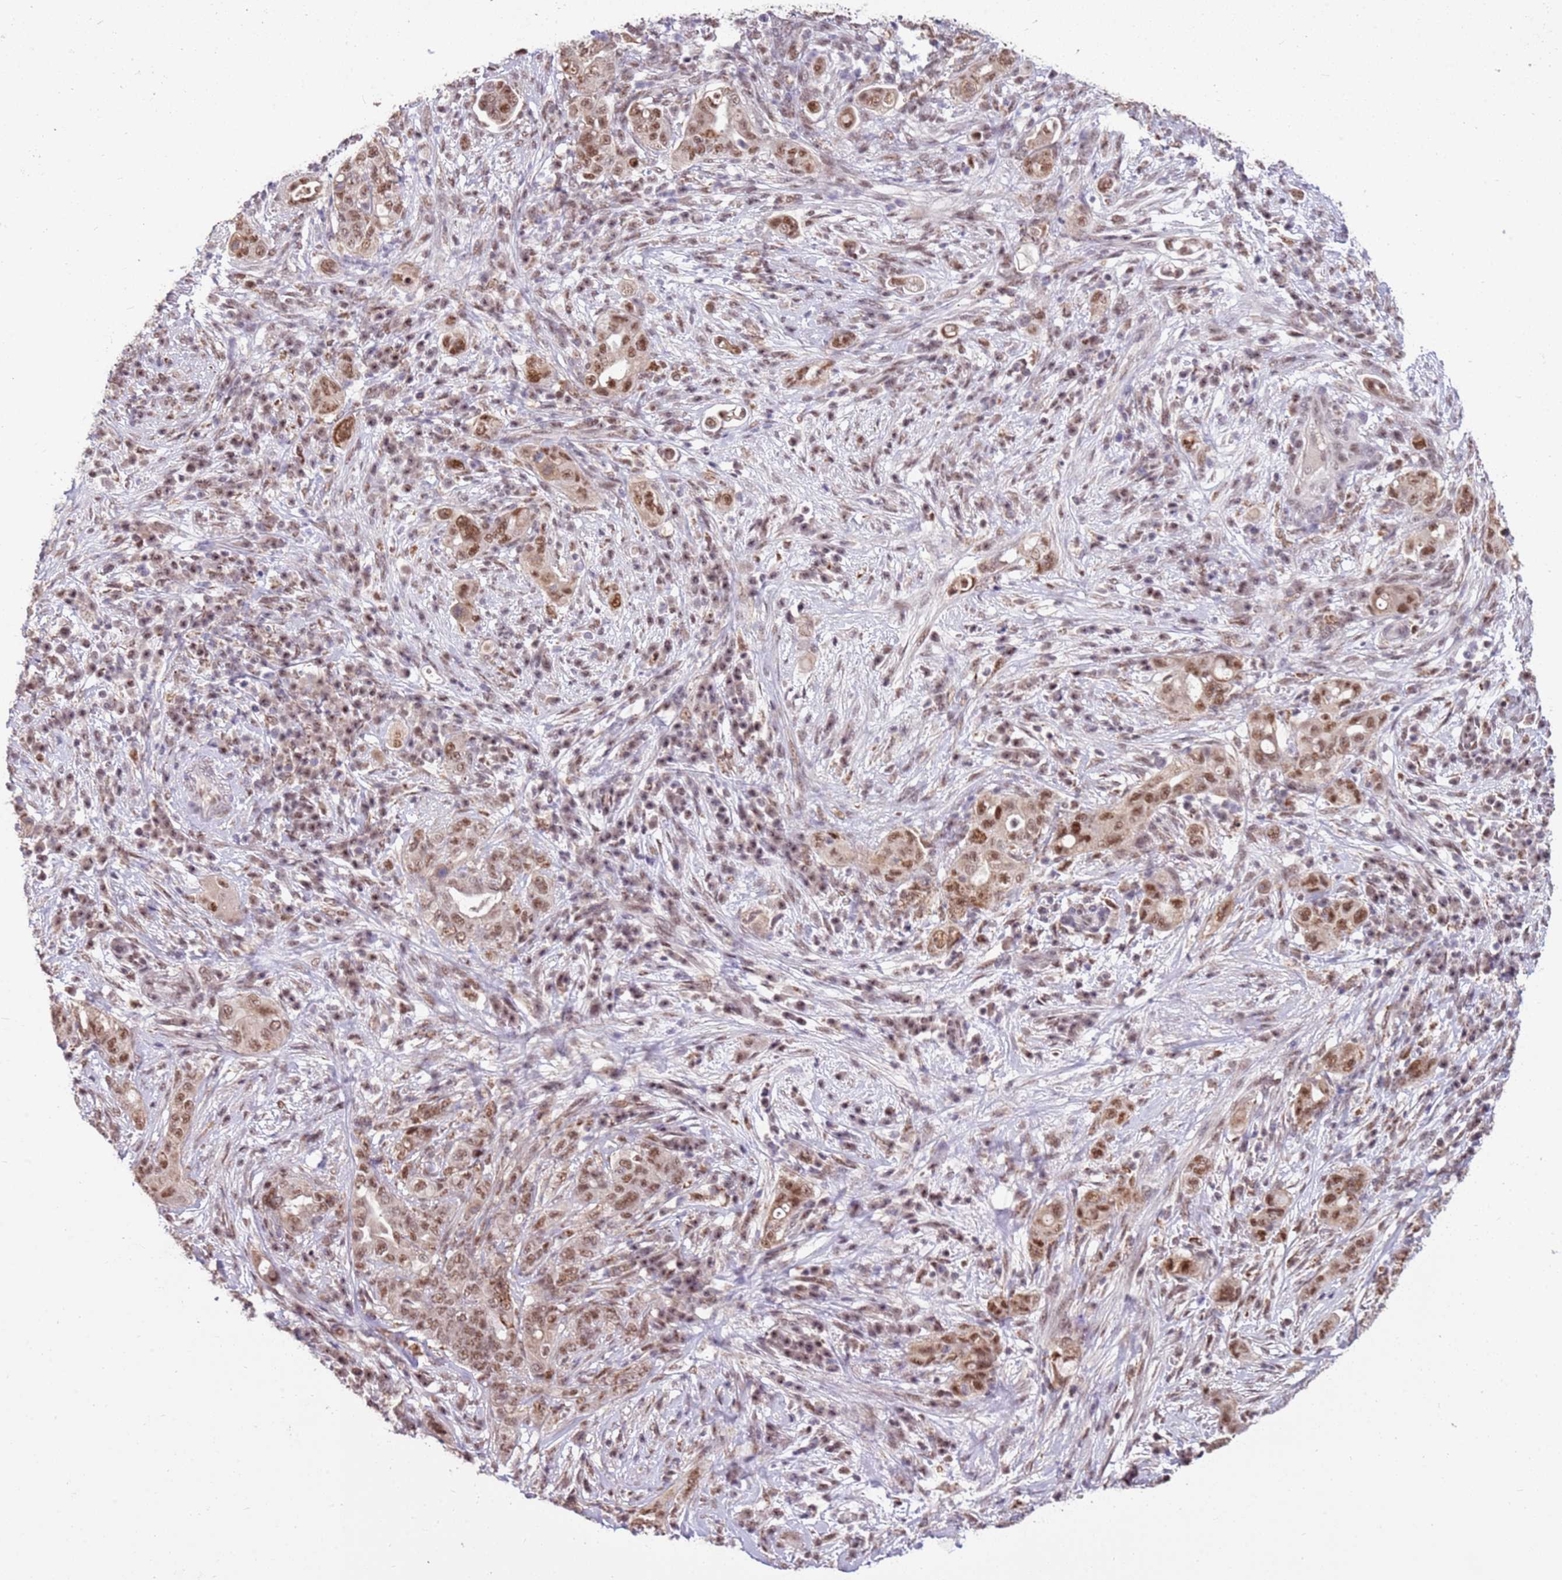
{"staining": {"intensity": "moderate", "quantity": ">75%", "location": "nuclear"}, "tissue": "pancreatic cancer", "cell_type": "Tumor cells", "image_type": "cancer", "snomed": [{"axis": "morphology", "description": "Normal tissue, NOS"}, {"axis": "morphology", "description": "Adenocarcinoma, NOS"}, {"axis": "topography", "description": "Lymph node"}, {"axis": "topography", "description": "Pancreas"}], "caption": "Adenocarcinoma (pancreatic) stained for a protein (brown) displays moderate nuclear positive staining in approximately >75% of tumor cells.", "gene": "AKAP8L", "patient": {"sex": "female", "age": 67}}